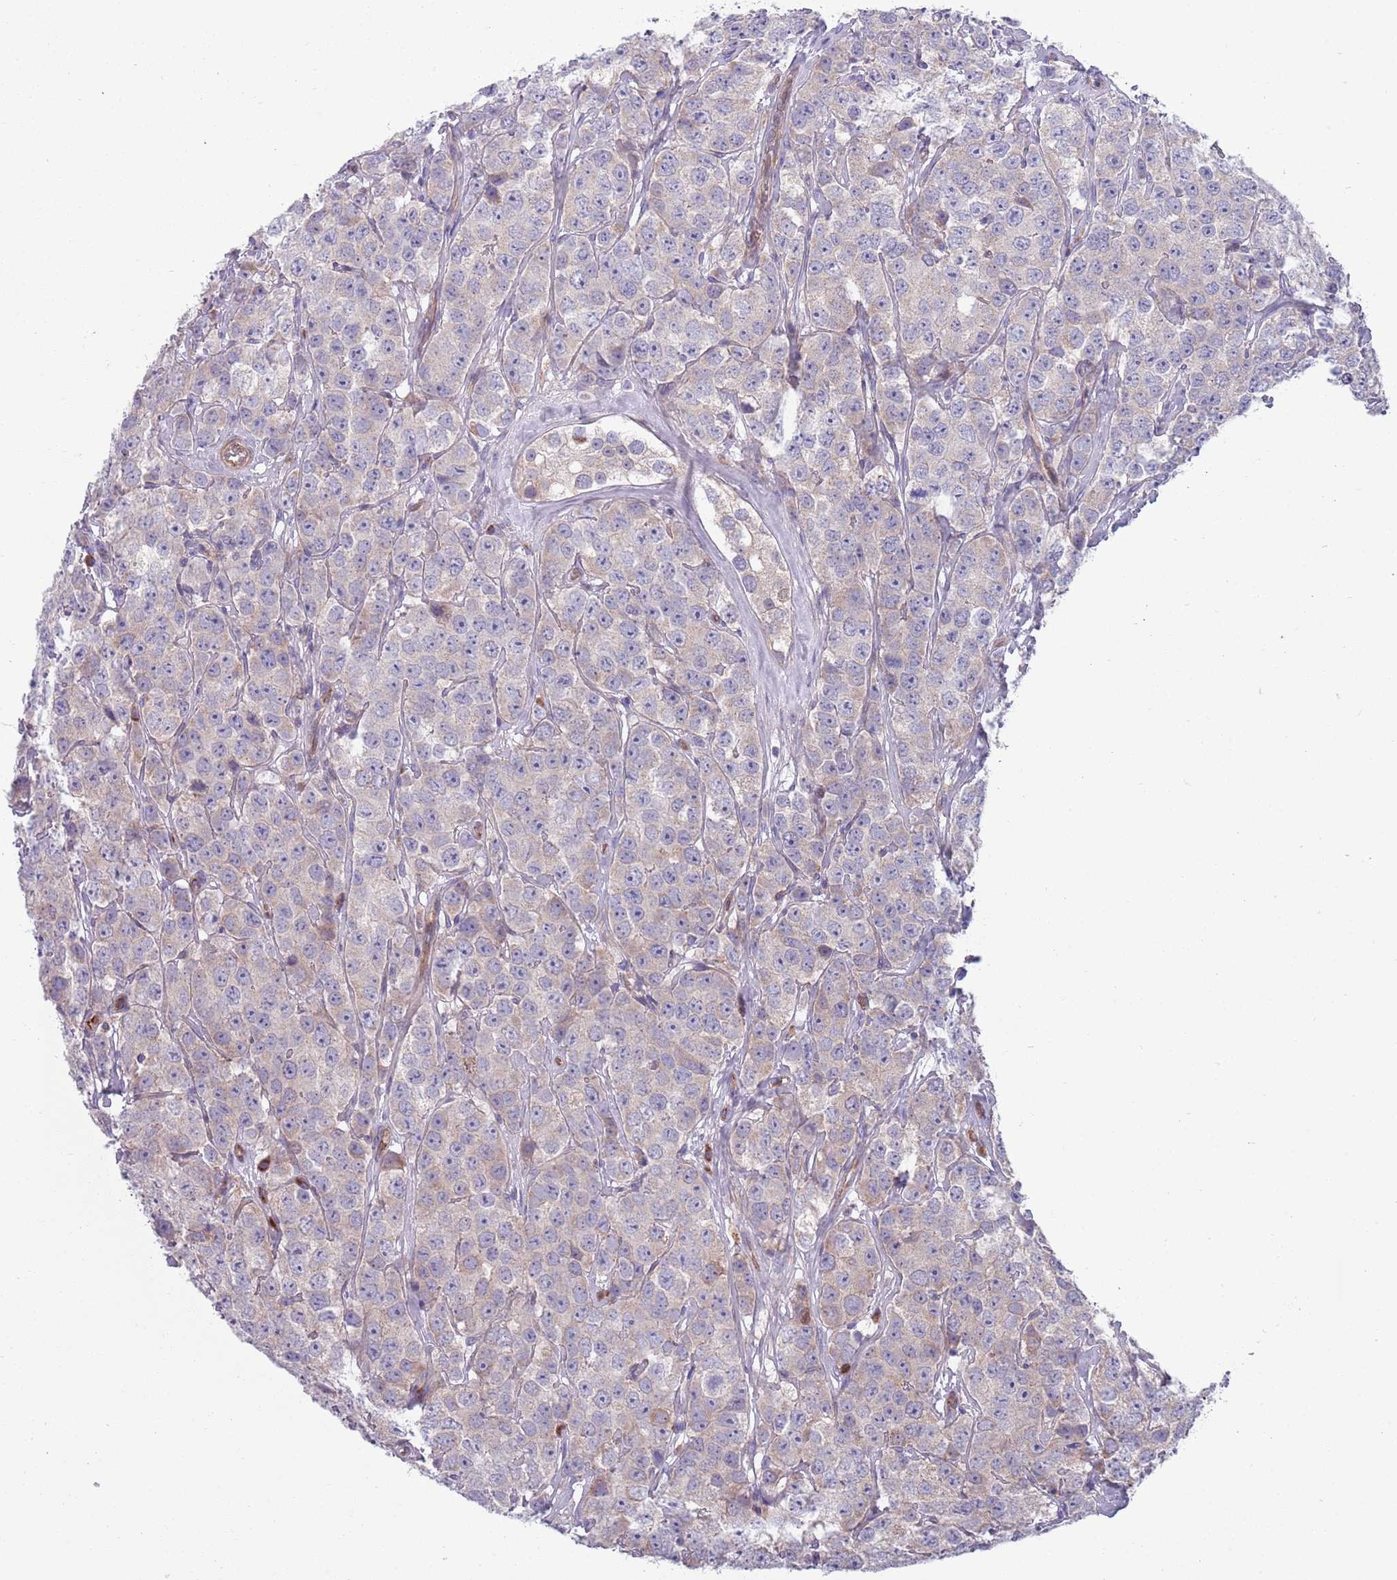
{"staining": {"intensity": "weak", "quantity": "25%-75%", "location": "cytoplasmic/membranous"}, "tissue": "testis cancer", "cell_type": "Tumor cells", "image_type": "cancer", "snomed": [{"axis": "morphology", "description": "Seminoma, NOS"}, {"axis": "topography", "description": "Testis"}], "caption": "Weak cytoplasmic/membranous staining is appreciated in about 25%-75% of tumor cells in testis seminoma. (Stains: DAB in brown, nuclei in blue, Microscopy: brightfield microscopy at high magnification).", "gene": "TYW1", "patient": {"sex": "male", "age": 28}}